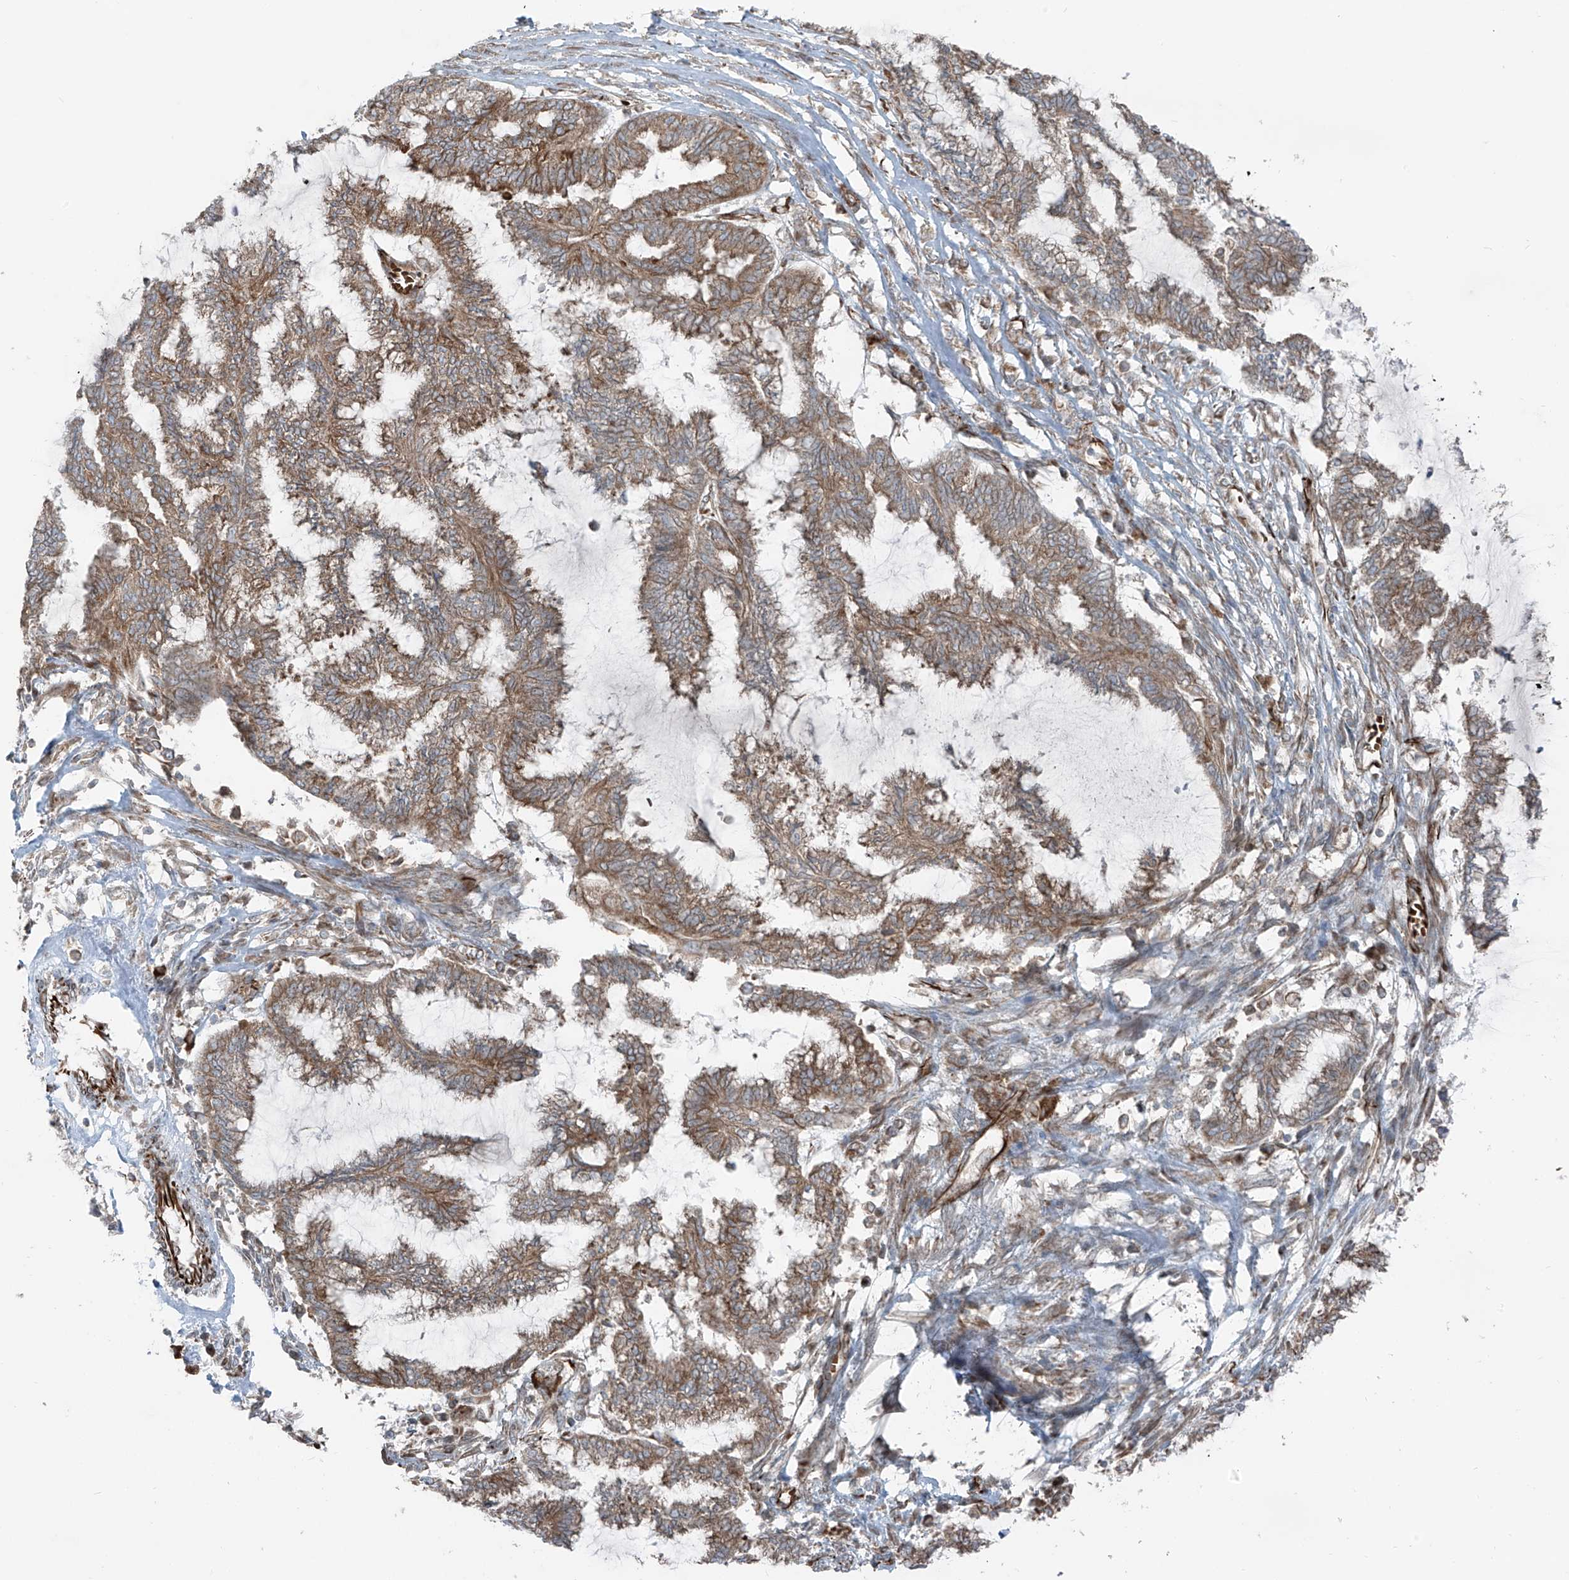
{"staining": {"intensity": "moderate", "quantity": ">75%", "location": "cytoplasmic/membranous"}, "tissue": "endometrial cancer", "cell_type": "Tumor cells", "image_type": "cancer", "snomed": [{"axis": "morphology", "description": "Adenocarcinoma, NOS"}, {"axis": "topography", "description": "Endometrium"}], "caption": "This histopathology image exhibits immunohistochemistry (IHC) staining of adenocarcinoma (endometrial), with medium moderate cytoplasmic/membranous staining in about >75% of tumor cells.", "gene": "ERLEC1", "patient": {"sex": "female", "age": 86}}